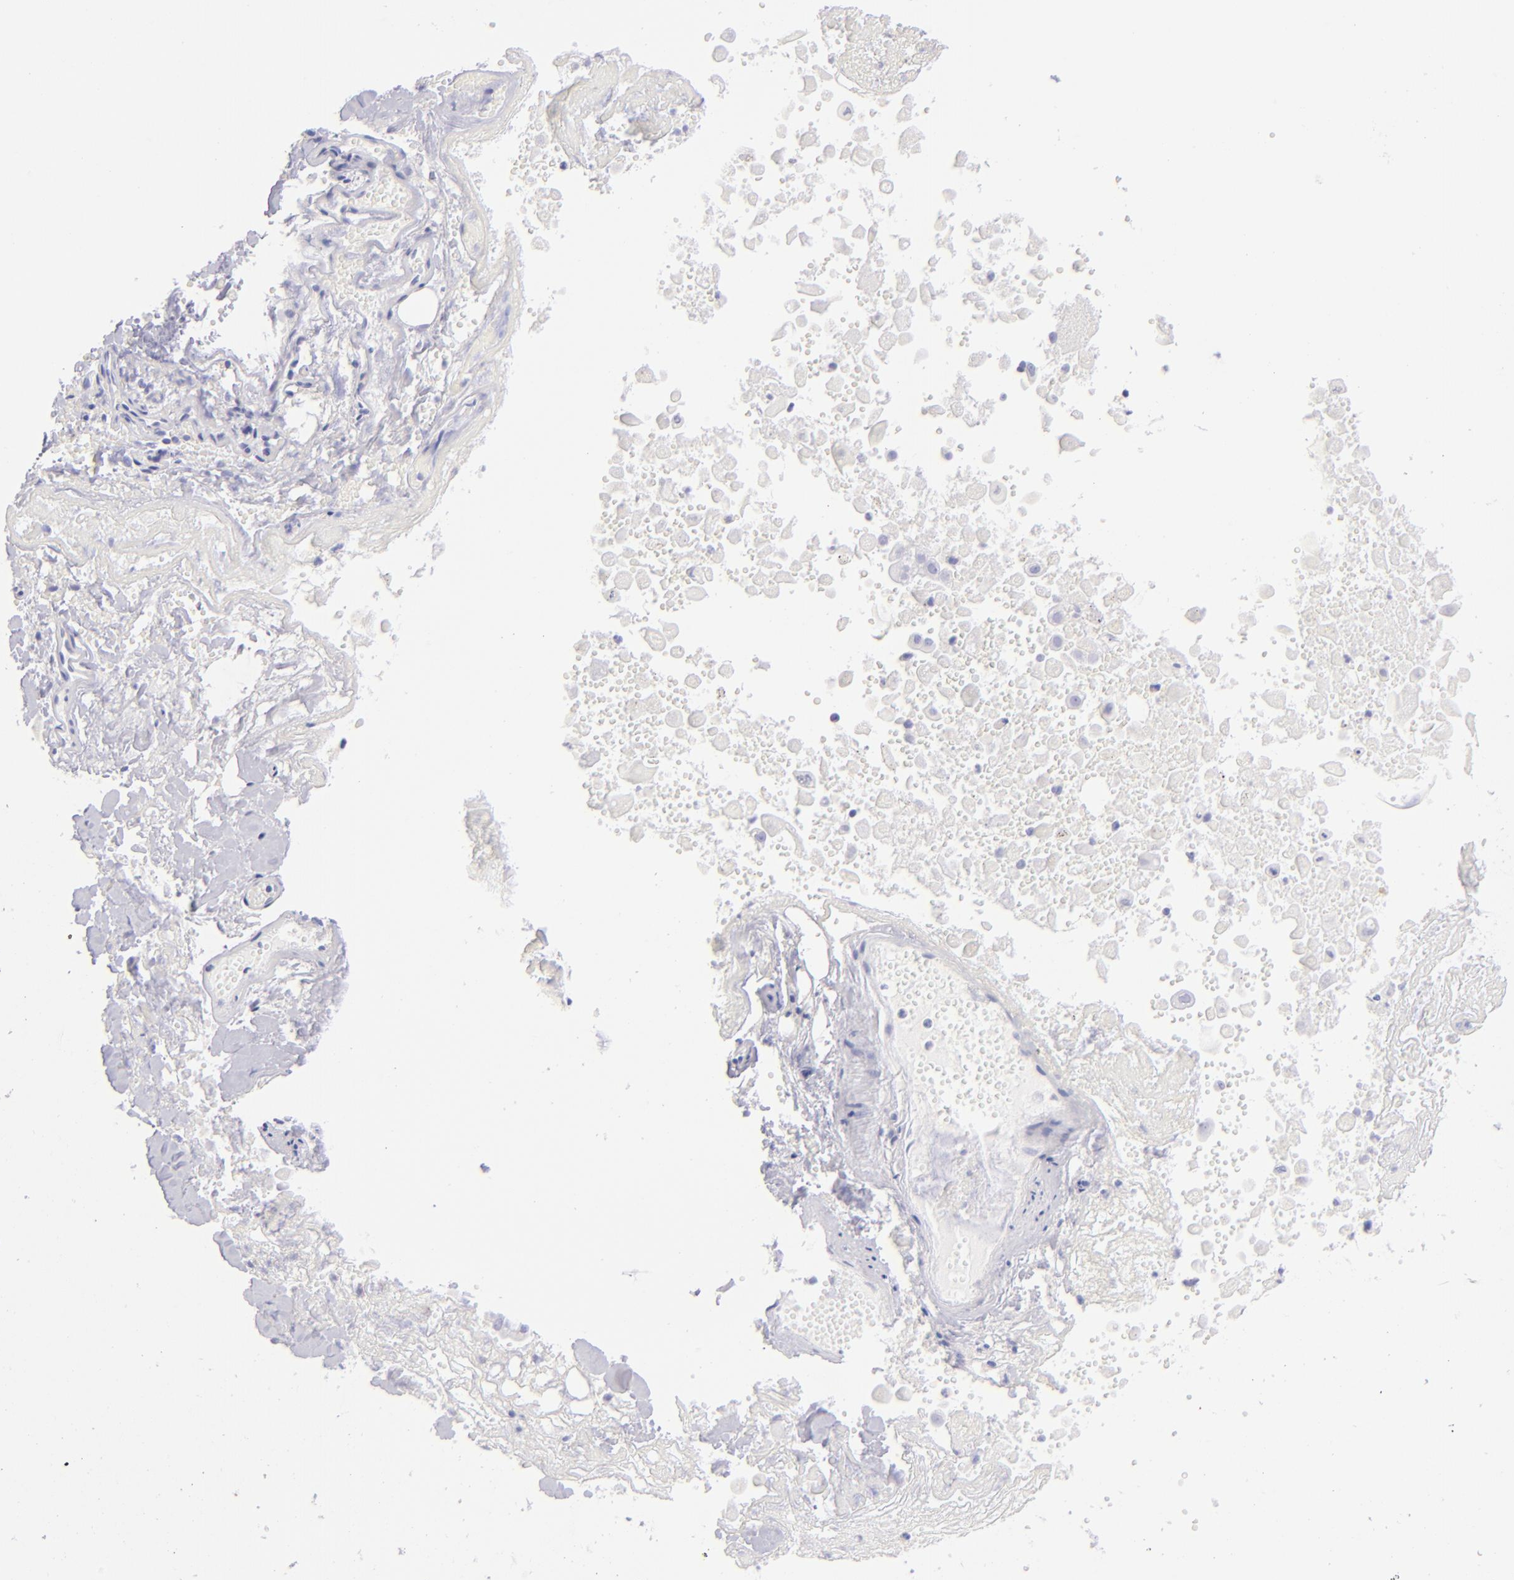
{"staining": {"intensity": "negative", "quantity": "none", "location": "none"}, "tissue": "lung cancer", "cell_type": "Tumor cells", "image_type": "cancer", "snomed": [{"axis": "morphology", "description": "Adenocarcinoma, NOS"}, {"axis": "topography", "description": "Lung"}], "caption": "IHC photomicrograph of neoplastic tissue: lung adenocarcinoma stained with DAB shows no significant protein staining in tumor cells. The staining was performed using DAB (3,3'-diaminobenzidine) to visualize the protein expression in brown, while the nuclei were stained in blue with hematoxylin (Magnification: 20x).", "gene": "CD72", "patient": {"sex": "male", "age": 60}}